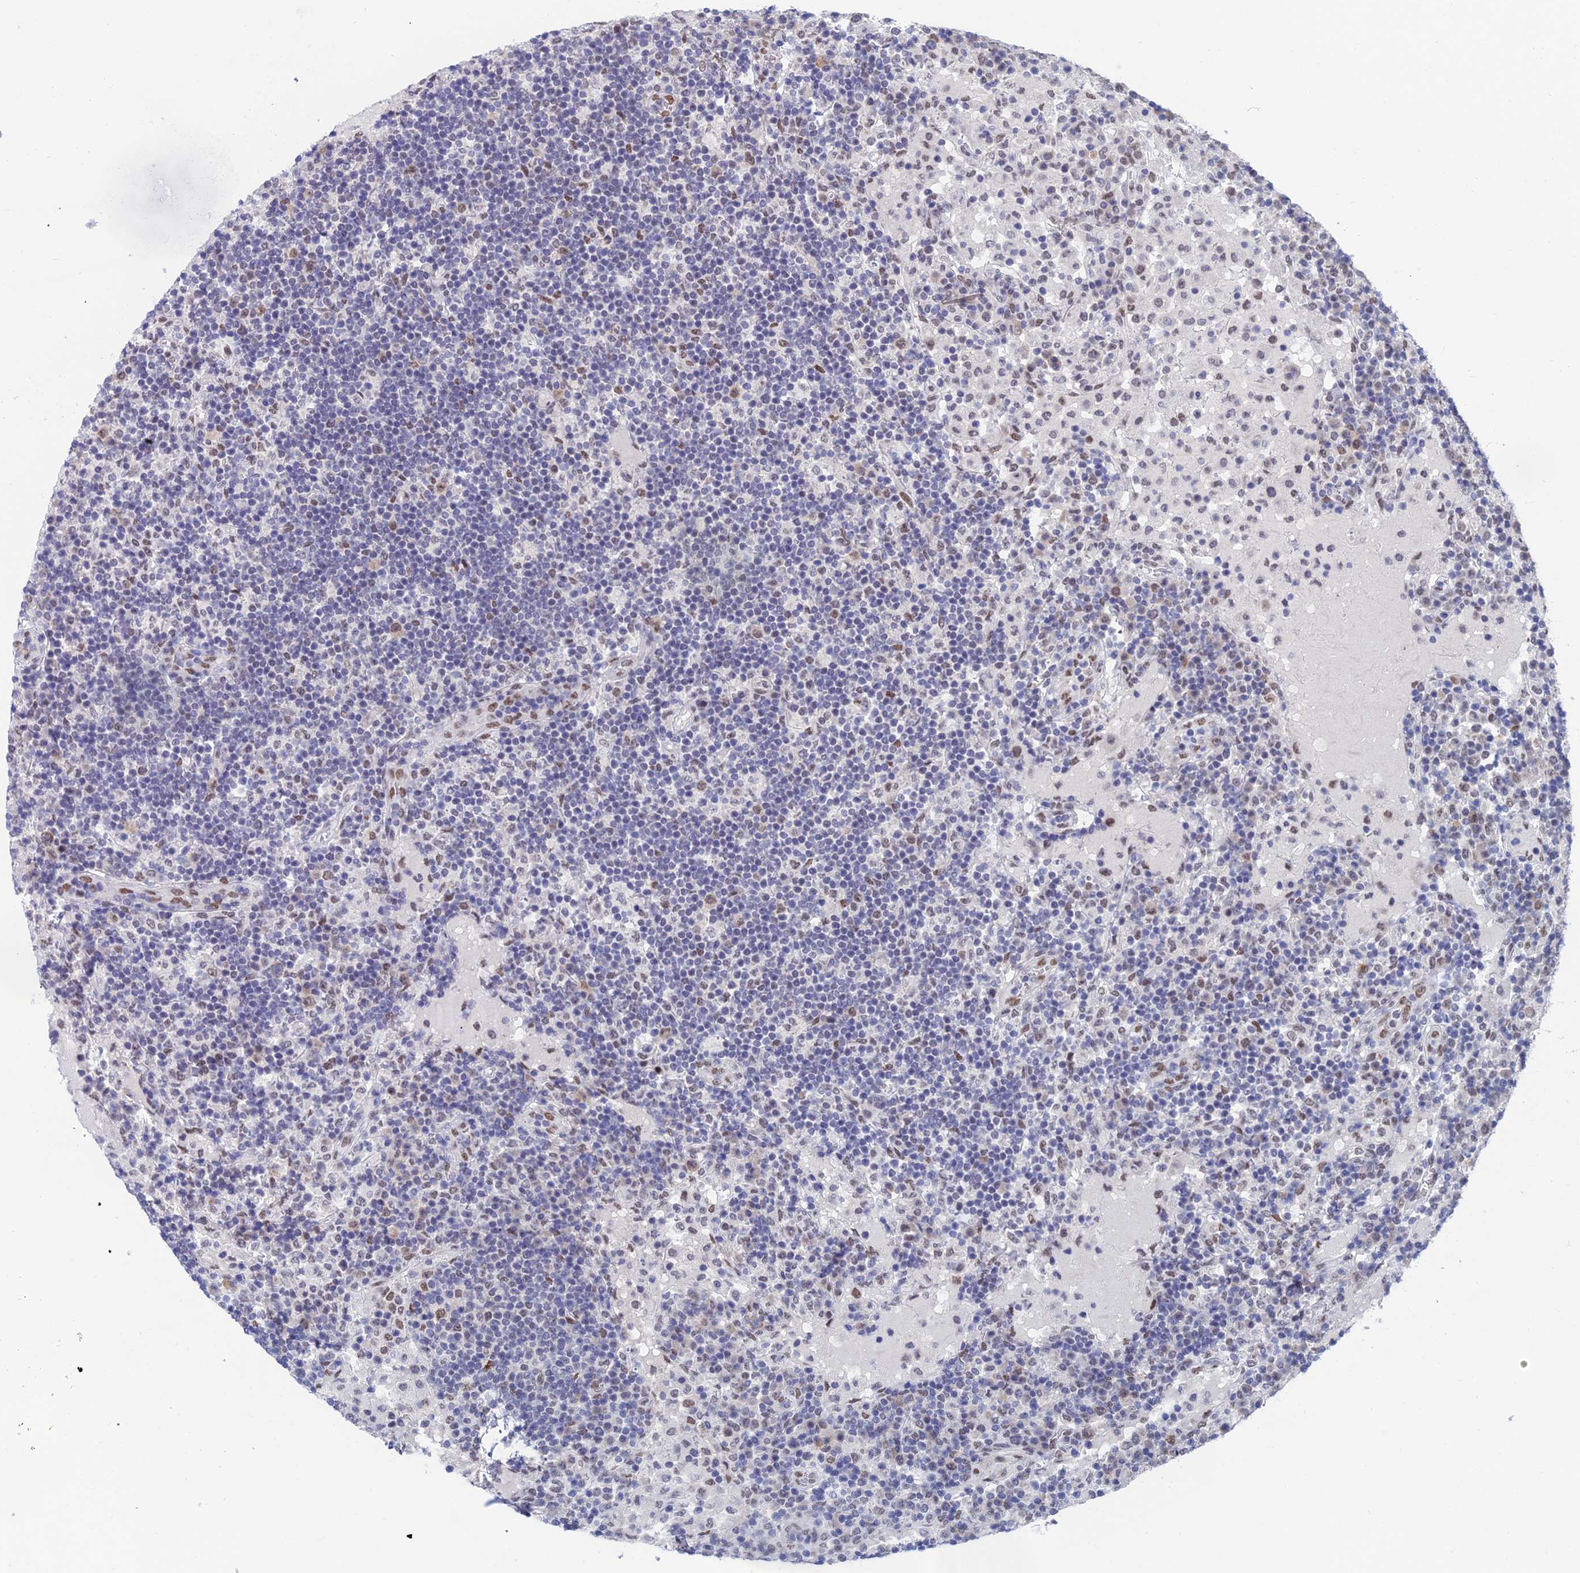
{"staining": {"intensity": "negative", "quantity": "none", "location": "none"}, "tissue": "lymph node", "cell_type": "Germinal center cells", "image_type": "normal", "snomed": [{"axis": "morphology", "description": "Normal tissue, NOS"}, {"axis": "topography", "description": "Lymph node"}], "caption": "Micrograph shows no protein staining in germinal center cells of unremarkable lymph node. (DAB immunohistochemistry (IHC) visualized using brightfield microscopy, high magnification).", "gene": "NABP2", "patient": {"sex": "female", "age": 53}}